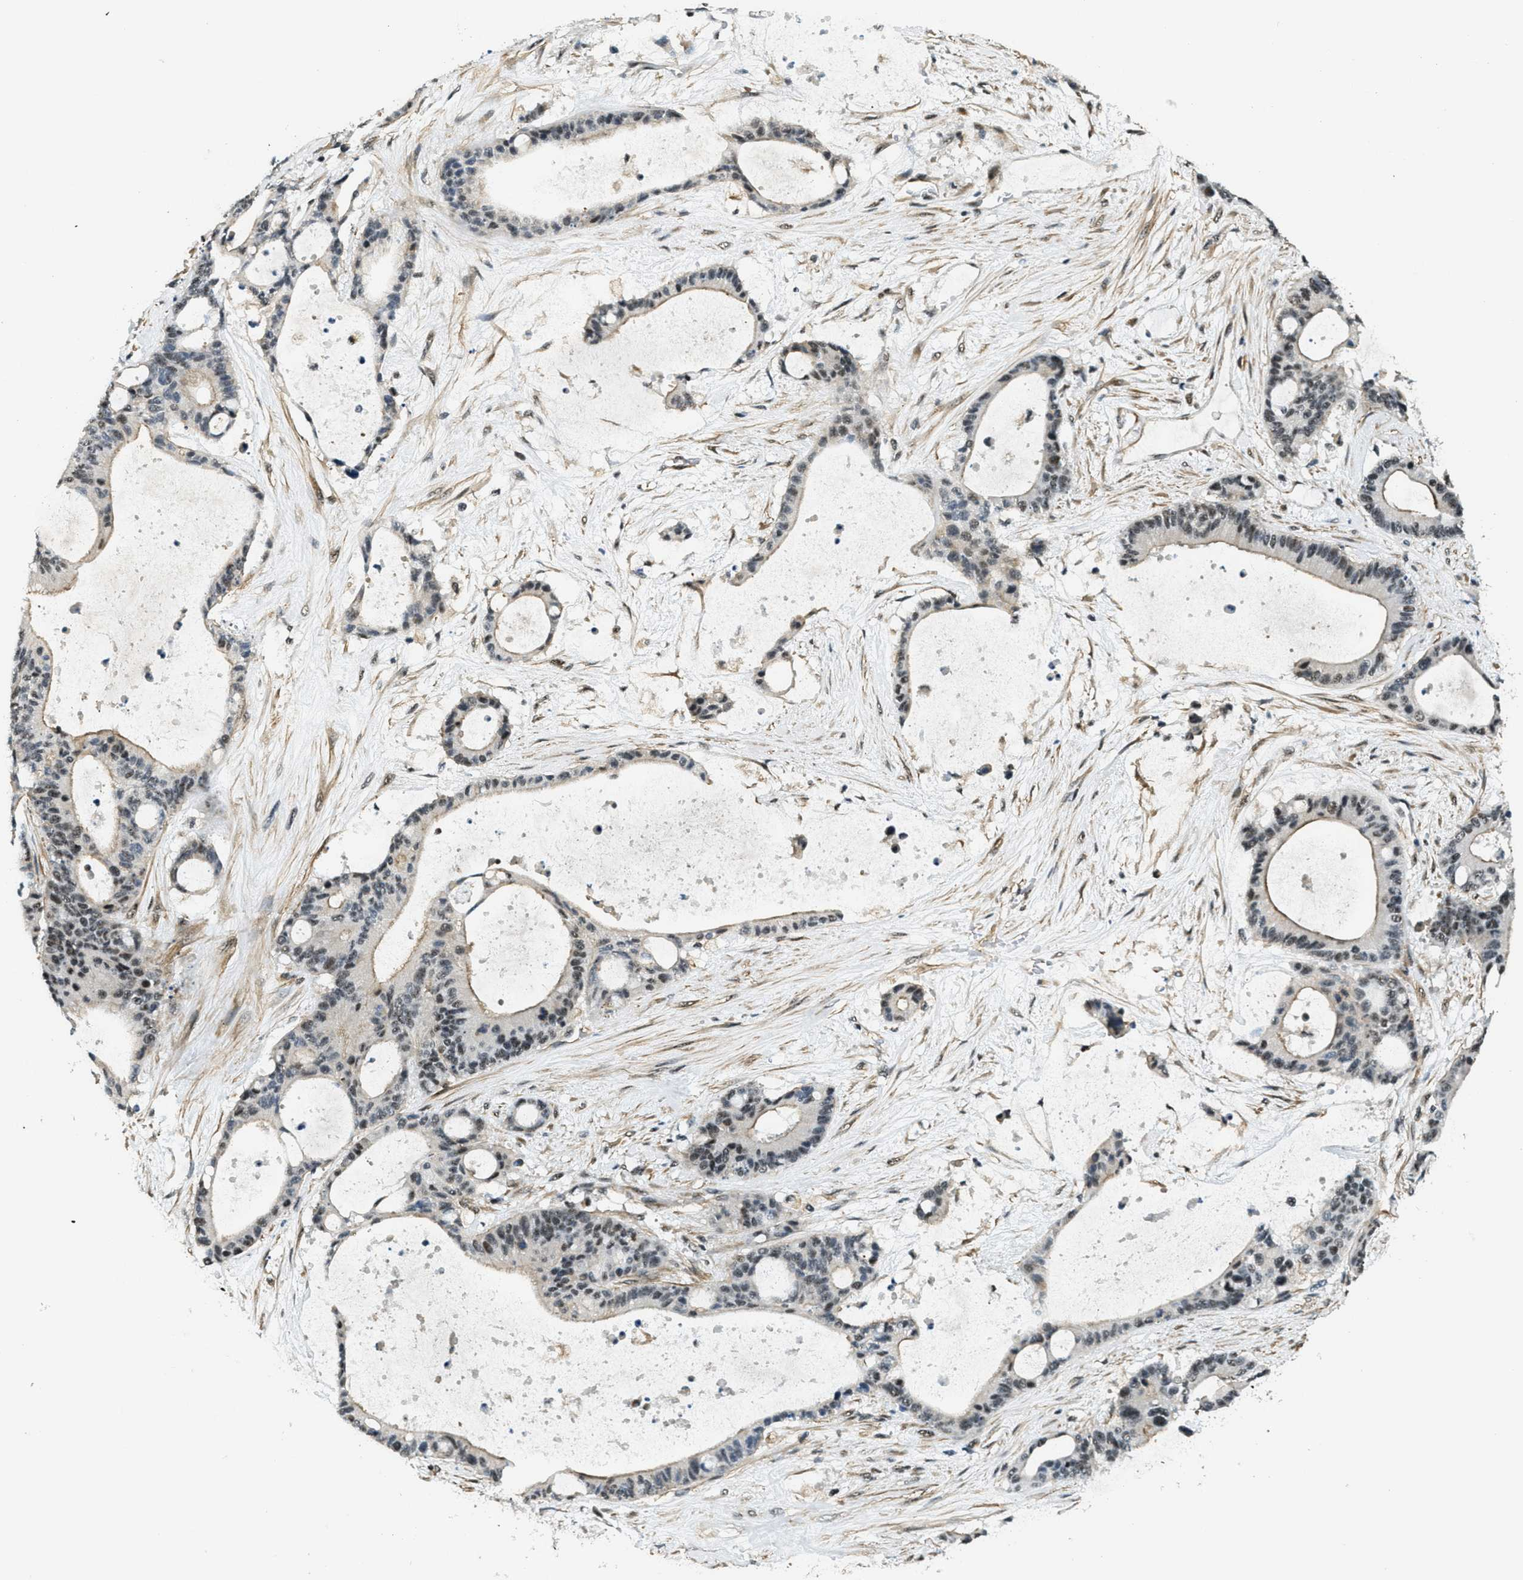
{"staining": {"intensity": "moderate", "quantity": "25%-75%", "location": "nuclear"}, "tissue": "liver cancer", "cell_type": "Tumor cells", "image_type": "cancer", "snomed": [{"axis": "morphology", "description": "Cholangiocarcinoma"}, {"axis": "topography", "description": "Liver"}], "caption": "Protein analysis of liver cancer tissue shows moderate nuclear staining in about 25%-75% of tumor cells.", "gene": "CFAP36", "patient": {"sex": "female", "age": 73}}